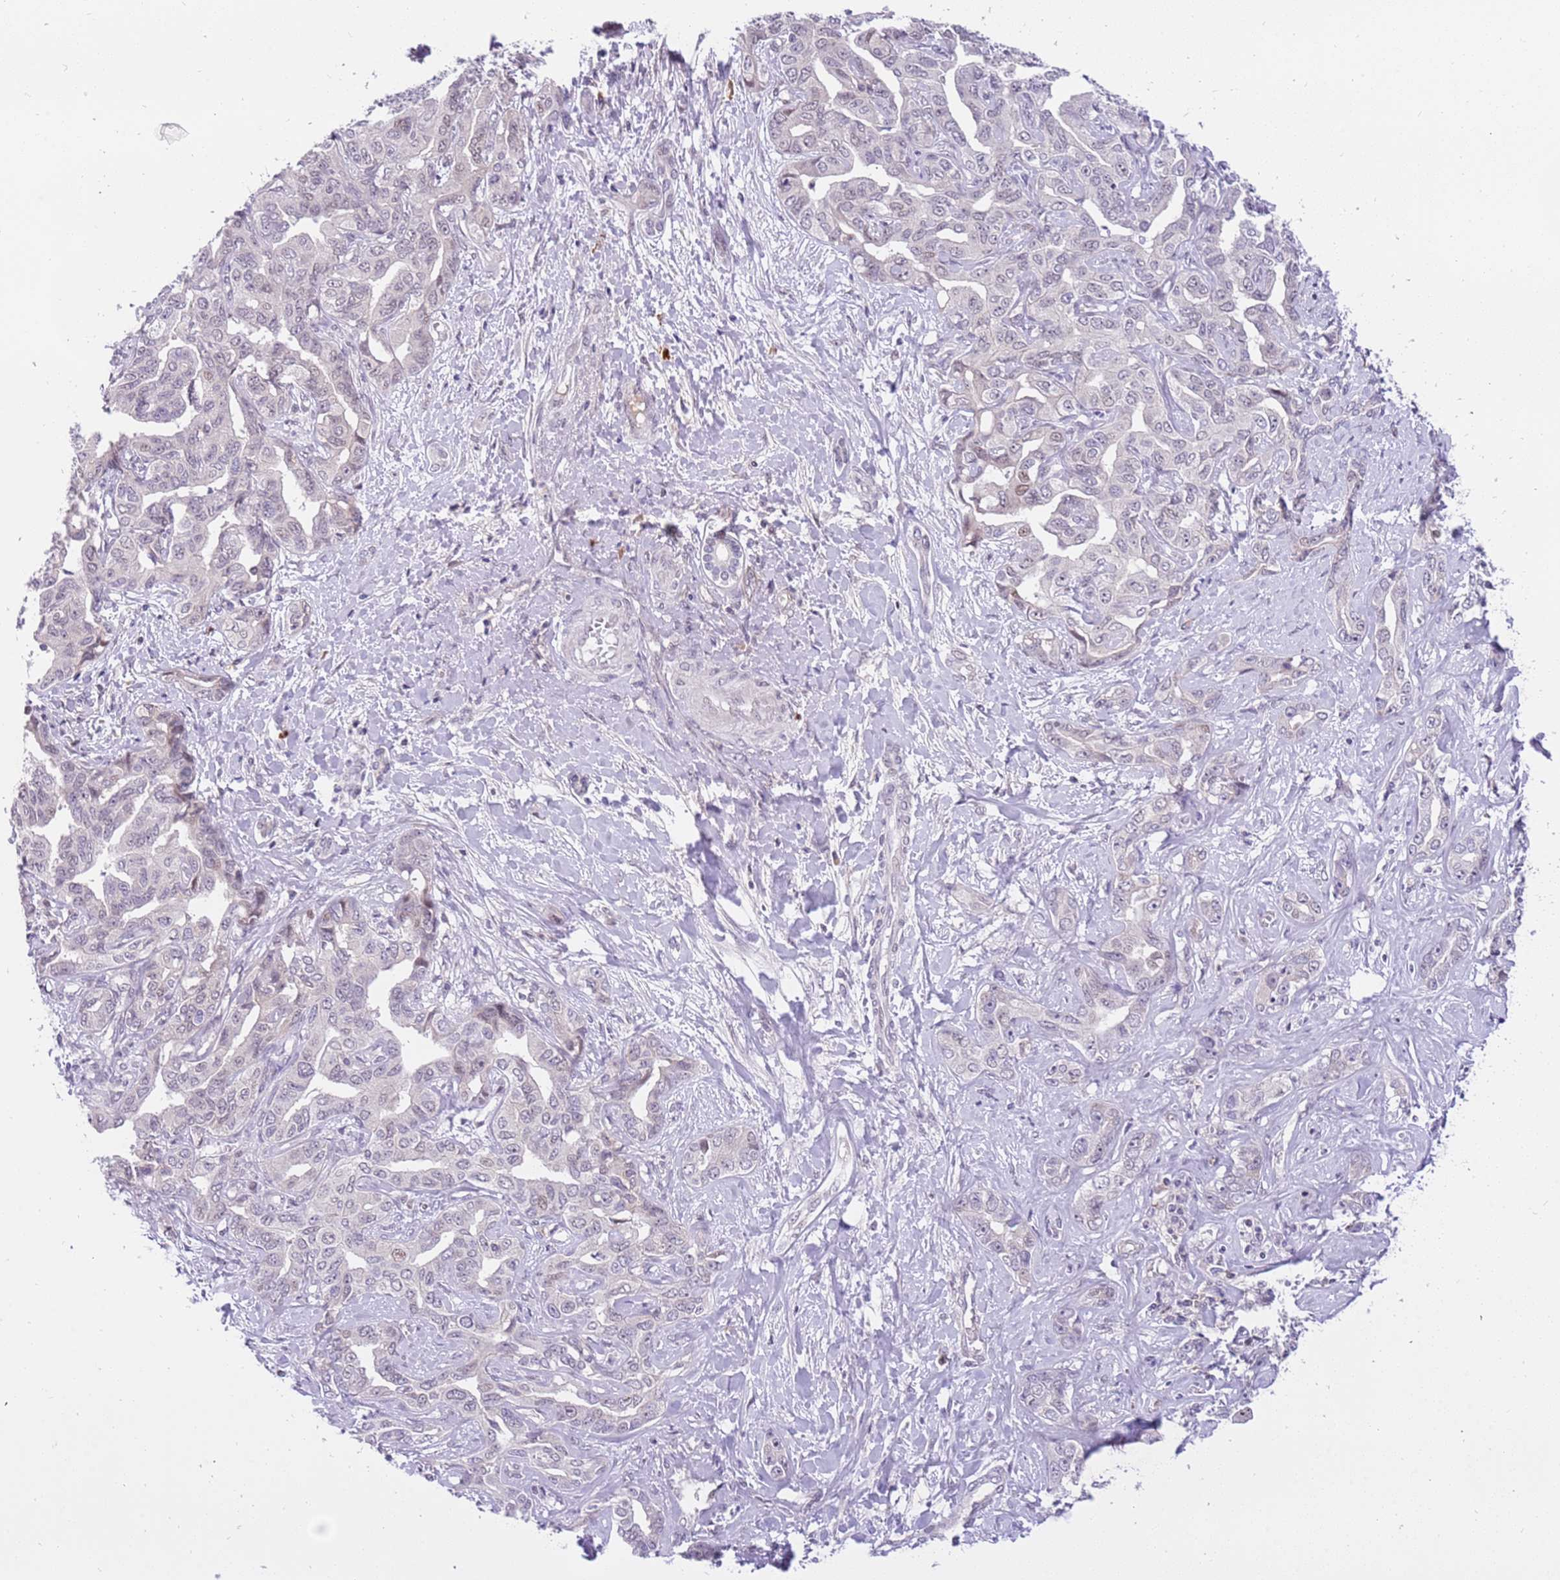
{"staining": {"intensity": "negative", "quantity": "none", "location": "none"}, "tissue": "liver cancer", "cell_type": "Tumor cells", "image_type": "cancer", "snomed": [{"axis": "morphology", "description": "Cholangiocarcinoma"}, {"axis": "topography", "description": "Liver"}], "caption": "Immunohistochemical staining of human liver cholangiocarcinoma reveals no significant positivity in tumor cells. (Immunohistochemistry (ihc), brightfield microscopy, high magnification).", "gene": "MAGEF1", "patient": {"sex": "male", "age": 59}}